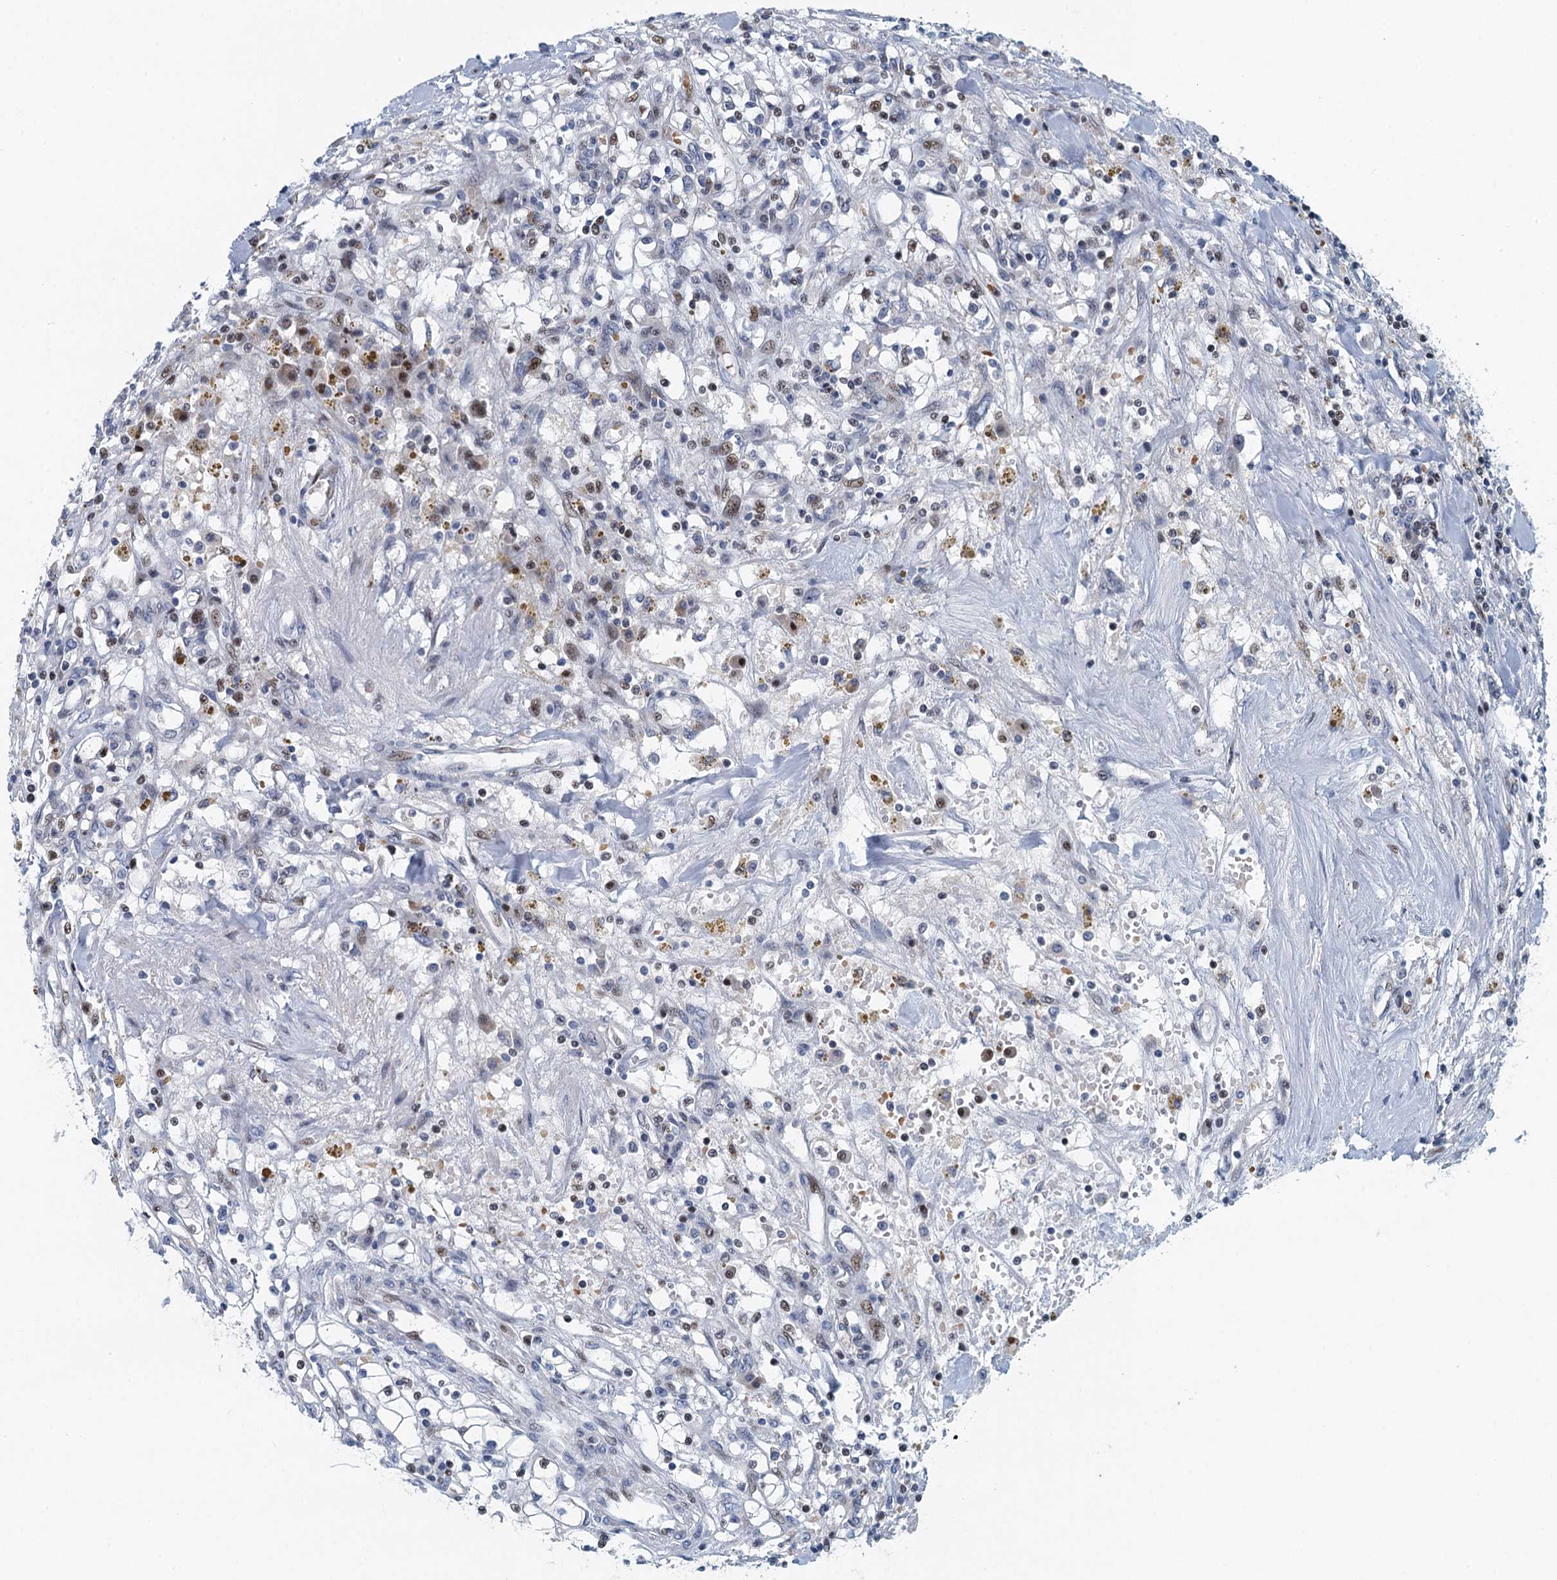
{"staining": {"intensity": "weak", "quantity": "<25%", "location": "nuclear"}, "tissue": "renal cancer", "cell_type": "Tumor cells", "image_type": "cancer", "snomed": [{"axis": "morphology", "description": "Adenocarcinoma, NOS"}, {"axis": "topography", "description": "Kidney"}], "caption": "Tumor cells are negative for brown protein staining in renal adenocarcinoma.", "gene": "ANKRD13D", "patient": {"sex": "male", "age": 56}}